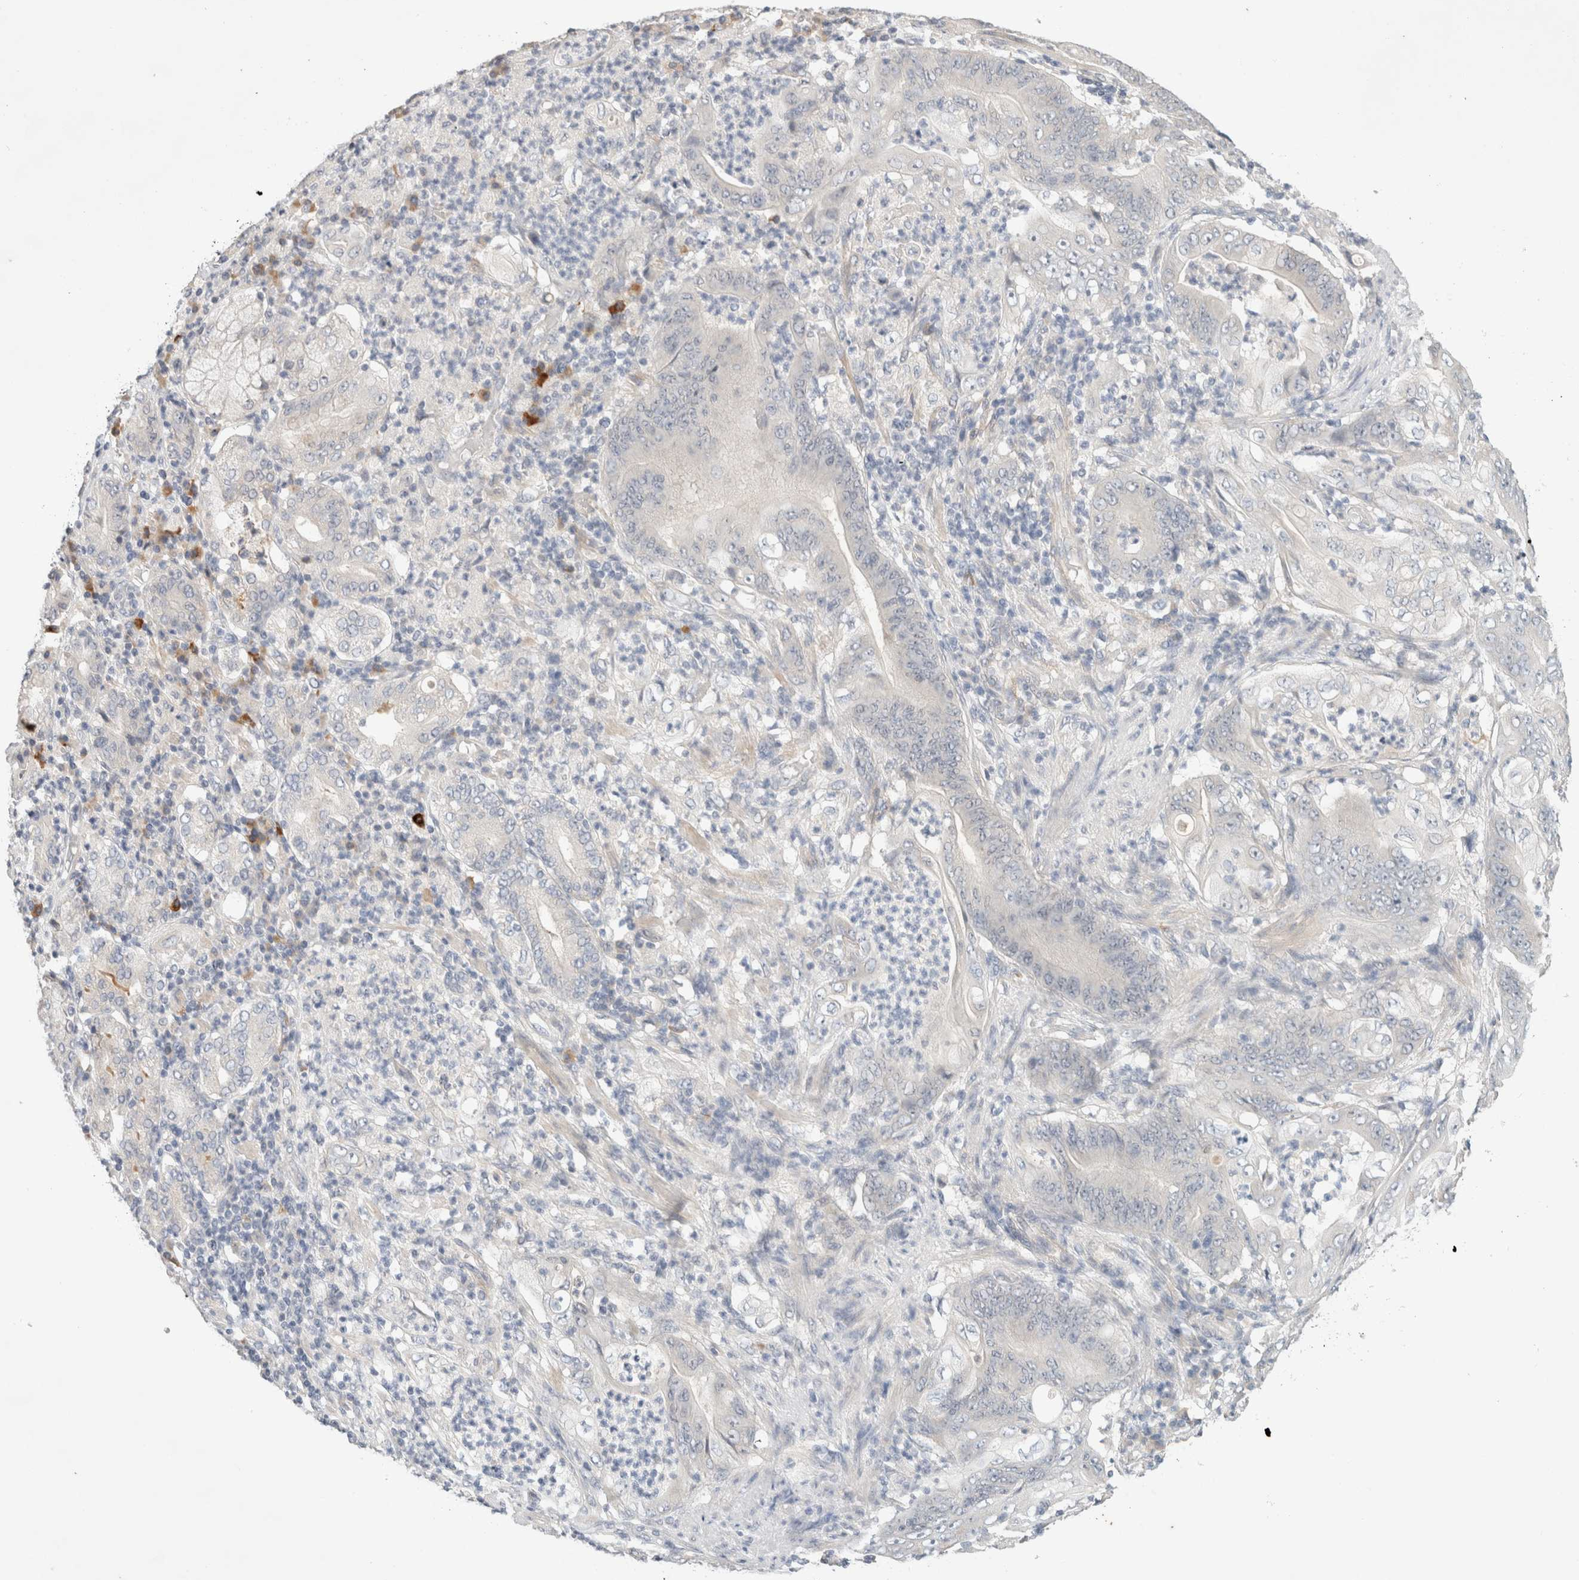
{"staining": {"intensity": "negative", "quantity": "none", "location": "none"}, "tissue": "stomach cancer", "cell_type": "Tumor cells", "image_type": "cancer", "snomed": [{"axis": "morphology", "description": "Adenocarcinoma, NOS"}, {"axis": "topography", "description": "Stomach"}], "caption": "Histopathology image shows no protein positivity in tumor cells of stomach cancer tissue.", "gene": "SPRTN", "patient": {"sex": "female", "age": 73}}